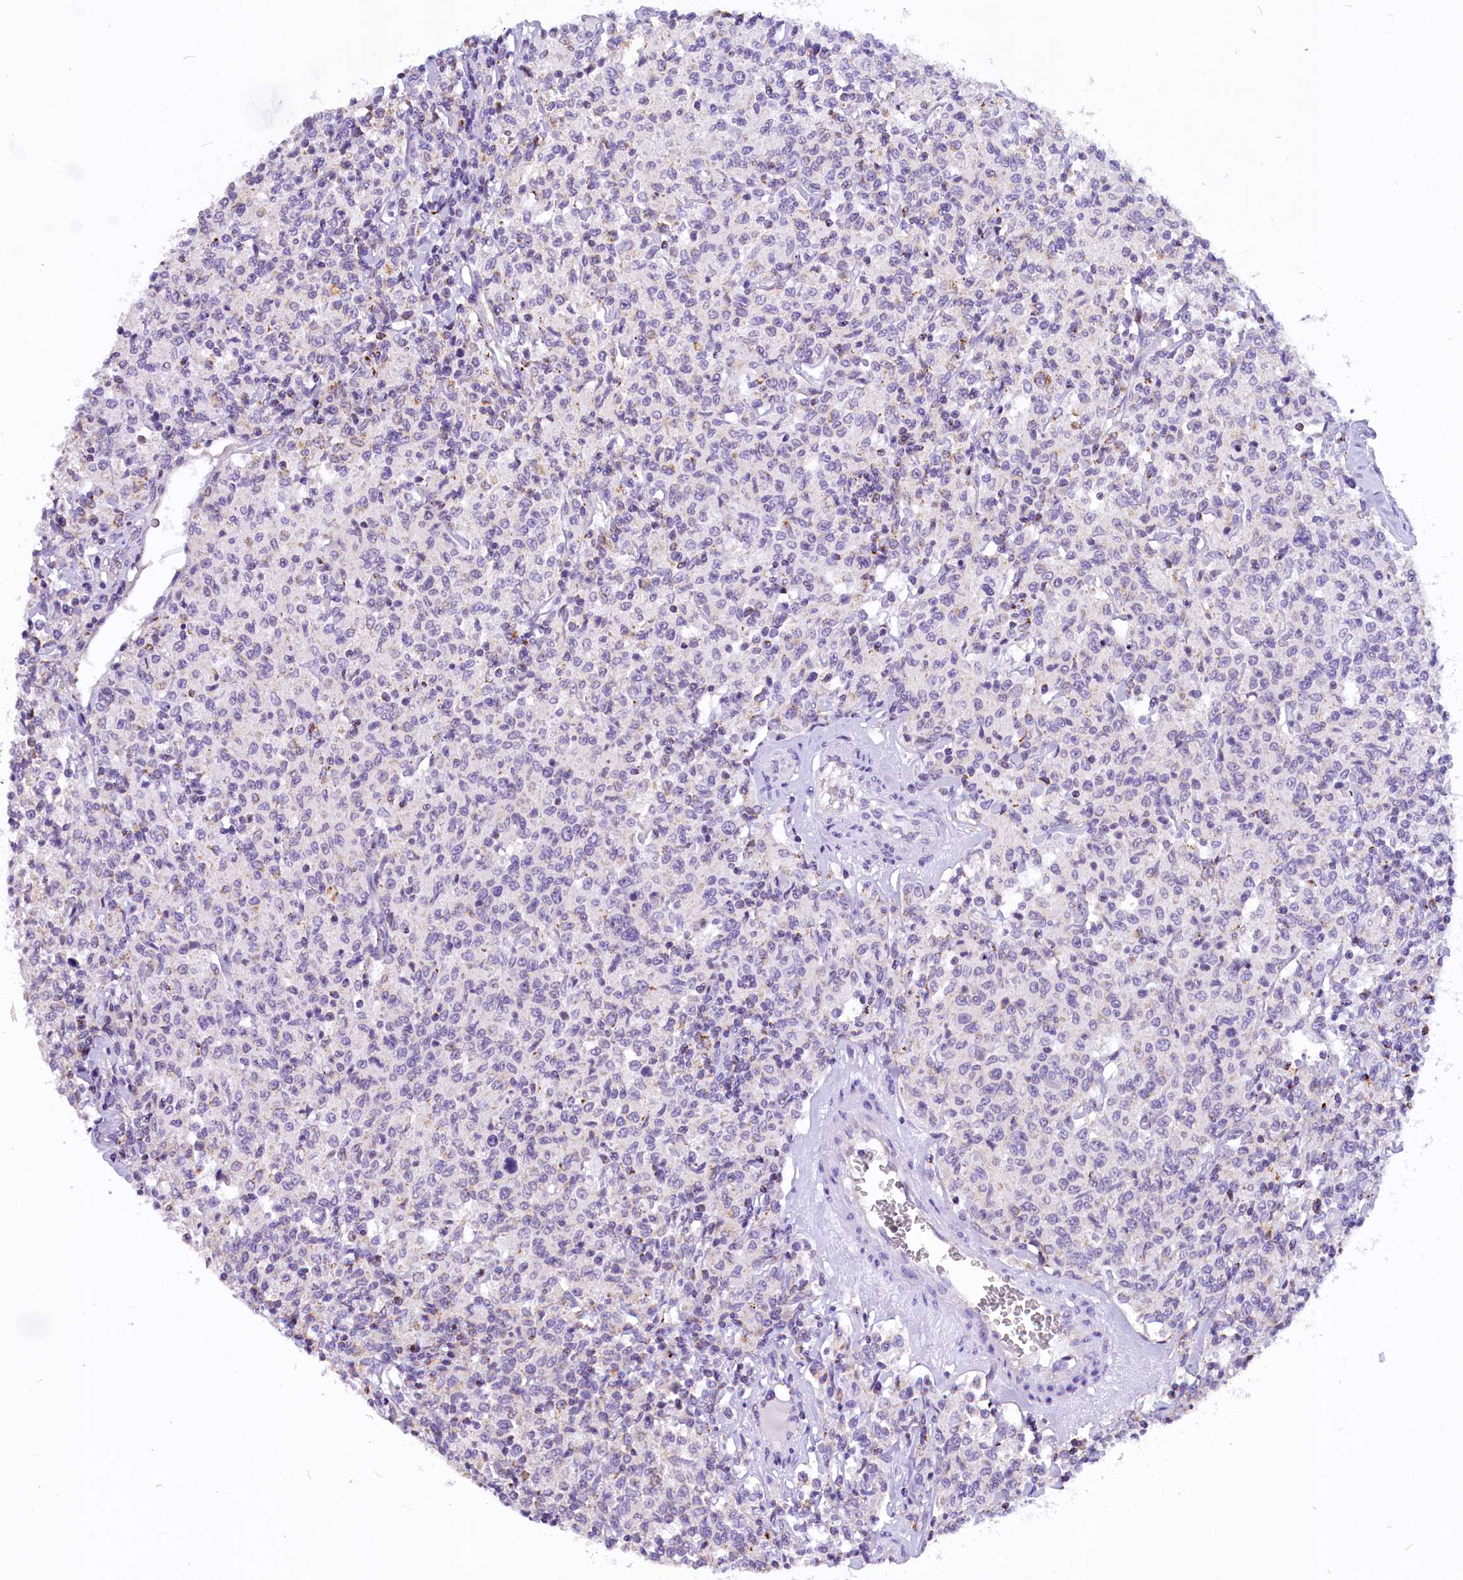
{"staining": {"intensity": "negative", "quantity": "none", "location": "none"}, "tissue": "lymphoma", "cell_type": "Tumor cells", "image_type": "cancer", "snomed": [{"axis": "morphology", "description": "Malignant lymphoma, non-Hodgkin's type, Low grade"}, {"axis": "topography", "description": "Small intestine"}], "caption": "This is an IHC histopathology image of malignant lymphoma, non-Hodgkin's type (low-grade). There is no staining in tumor cells.", "gene": "ABAT", "patient": {"sex": "female", "age": 59}}